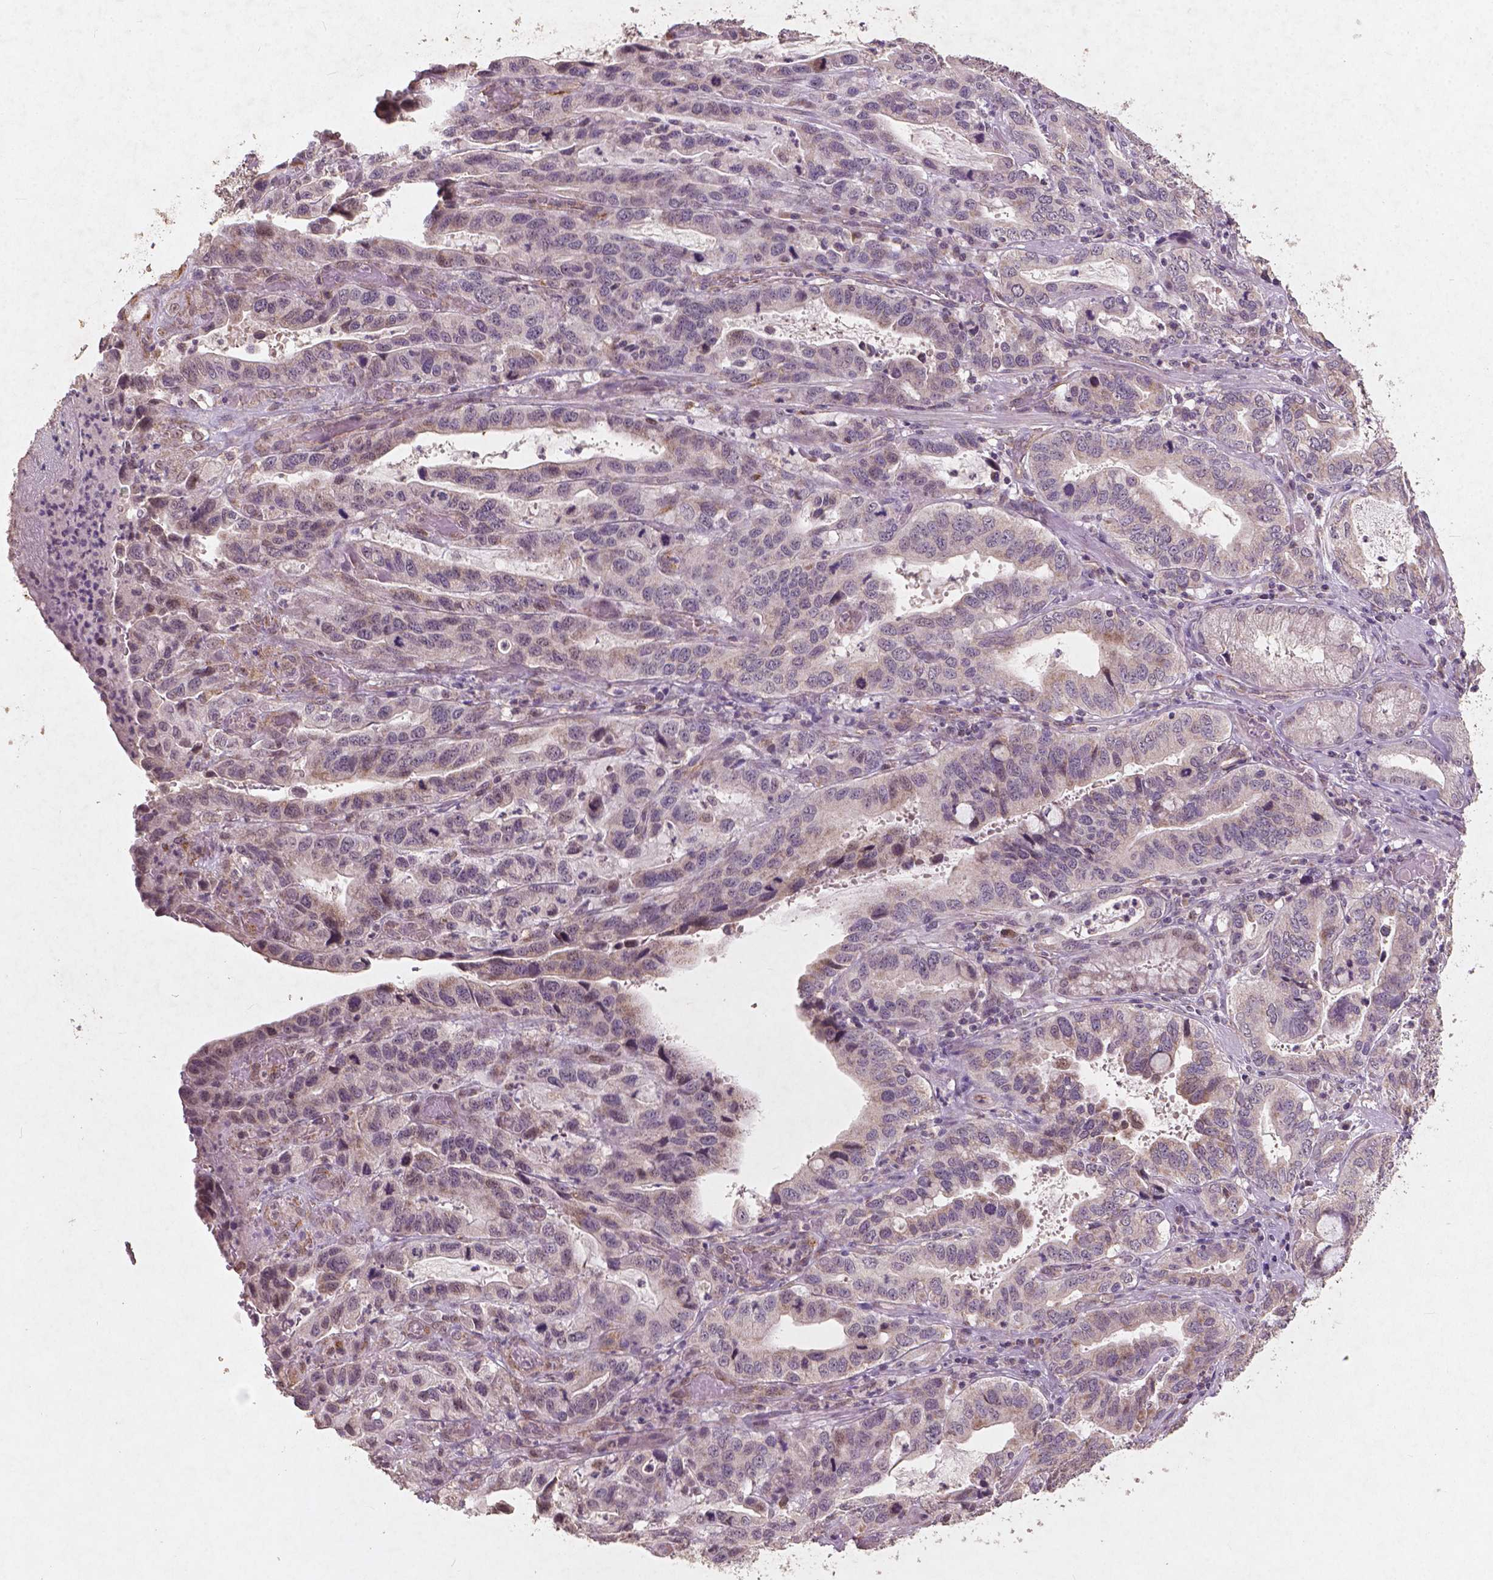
{"staining": {"intensity": "negative", "quantity": "none", "location": "none"}, "tissue": "stomach cancer", "cell_type": "Tumor cells", "image_type": "cancer", "snomed": [{"axis": "morphology", "description": "Adenocarcinoma, NOS"}, {"axis": "topography", "description": "Stomach, lower"}], "caption": "DAB (3,3'-diaminobenzidine) immunohistochemical staining of stomach cancer exhibits no significant expression in tumor cells.", "gene": "SMAD2", "patient": {"sex": "female", "age": 76}}